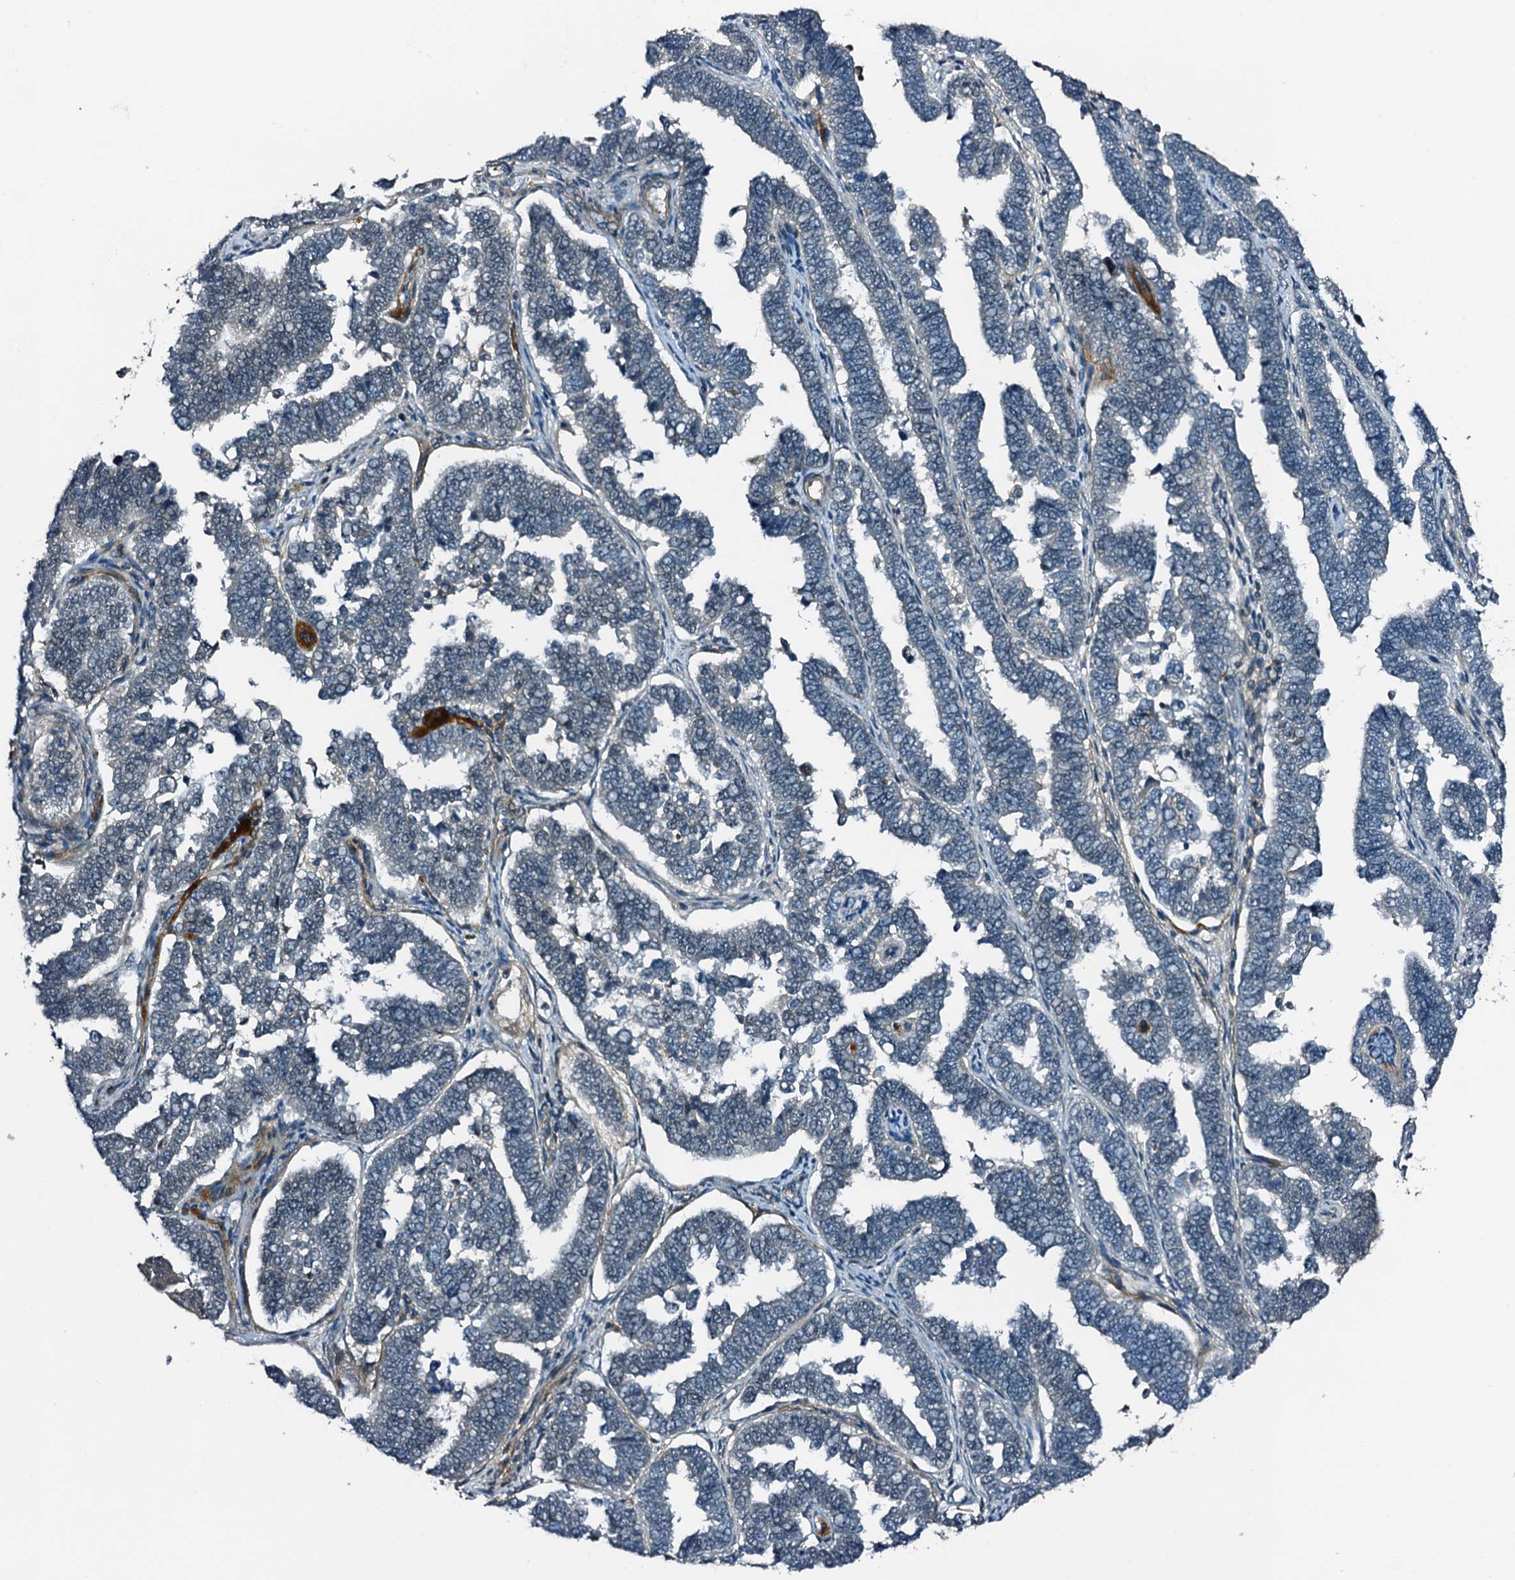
{"staining": {"intensity": "negative", "quantity": "none", "location": "none"}, "tissue": "endometrial cancer", "cell_type": "Tumor cells", "image_type": "cancer", "snomed": [{"axis": "morphology", "description": "Adenocarcinoma, NOS"}, {"axis": "topography", "description": "Endometrium"}], "caption": "Photomicrograph shows no protein expression in tumor cells of adenocarcinoma (endometrial) tissue.", "gene": "DUOXA1", "patient": {"sex": "female", "age": 75}}